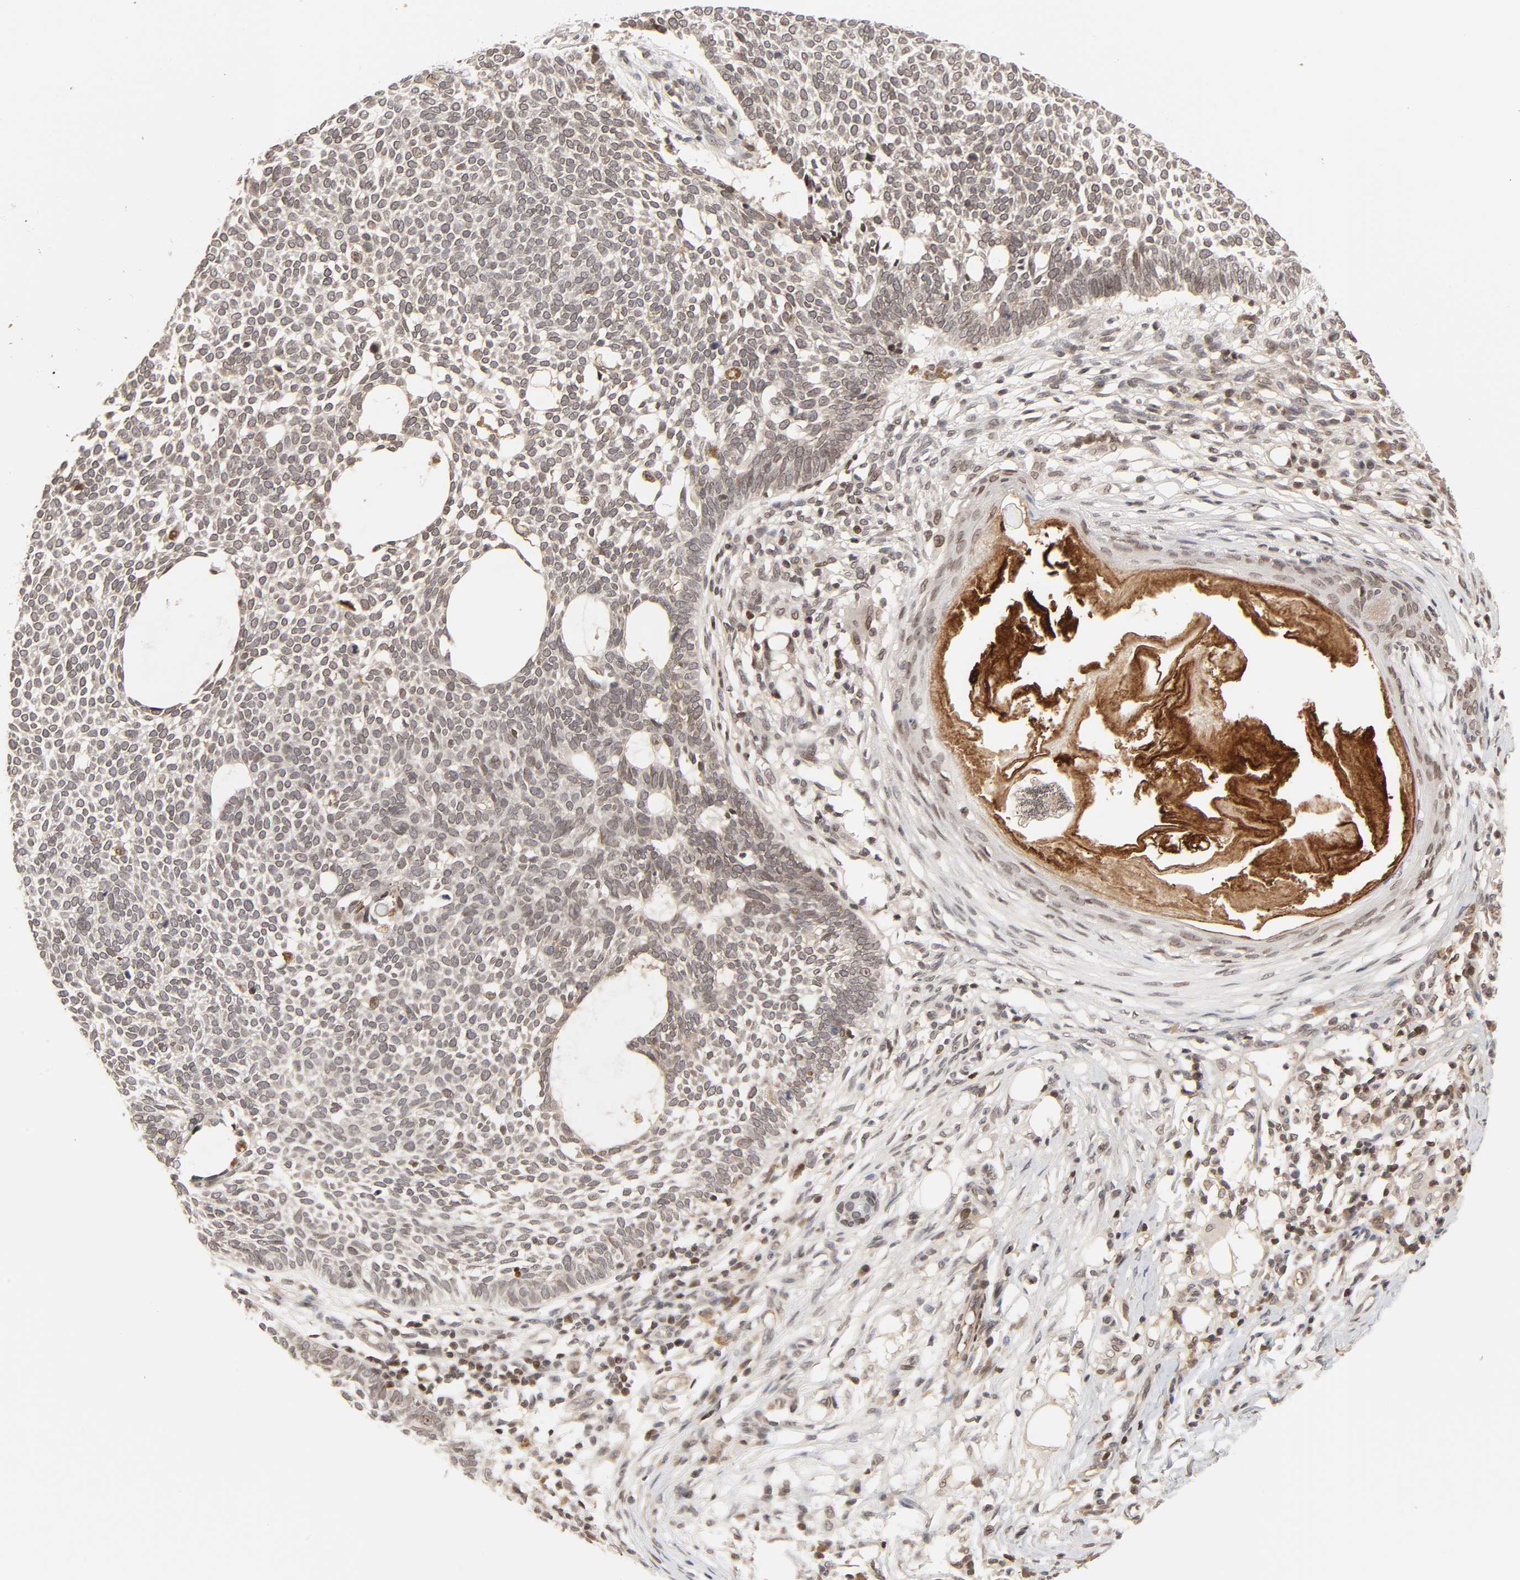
{"staining": {"intensity": "weak", "quantity": ">75%", "location": "nuclear"}, "tissue": "skin cancer", "cell_type": "Tumor cells", "image_type": "cancer", "snomed": [{"axis": "morphology", "description": "Normal tissue, NOS"}, {"axis": "morphology", "description": "Basal cell carcinoma"}, {"axis": "topography", "description": "Skin"}], "caption": "Weak nuclear staining for a protein is seen in approximately >75% of tumor cells of basal cell carcinoma (skin) using IHC.", "gene": "CPN2", "patient": {"sex": "male", "age": 87}}